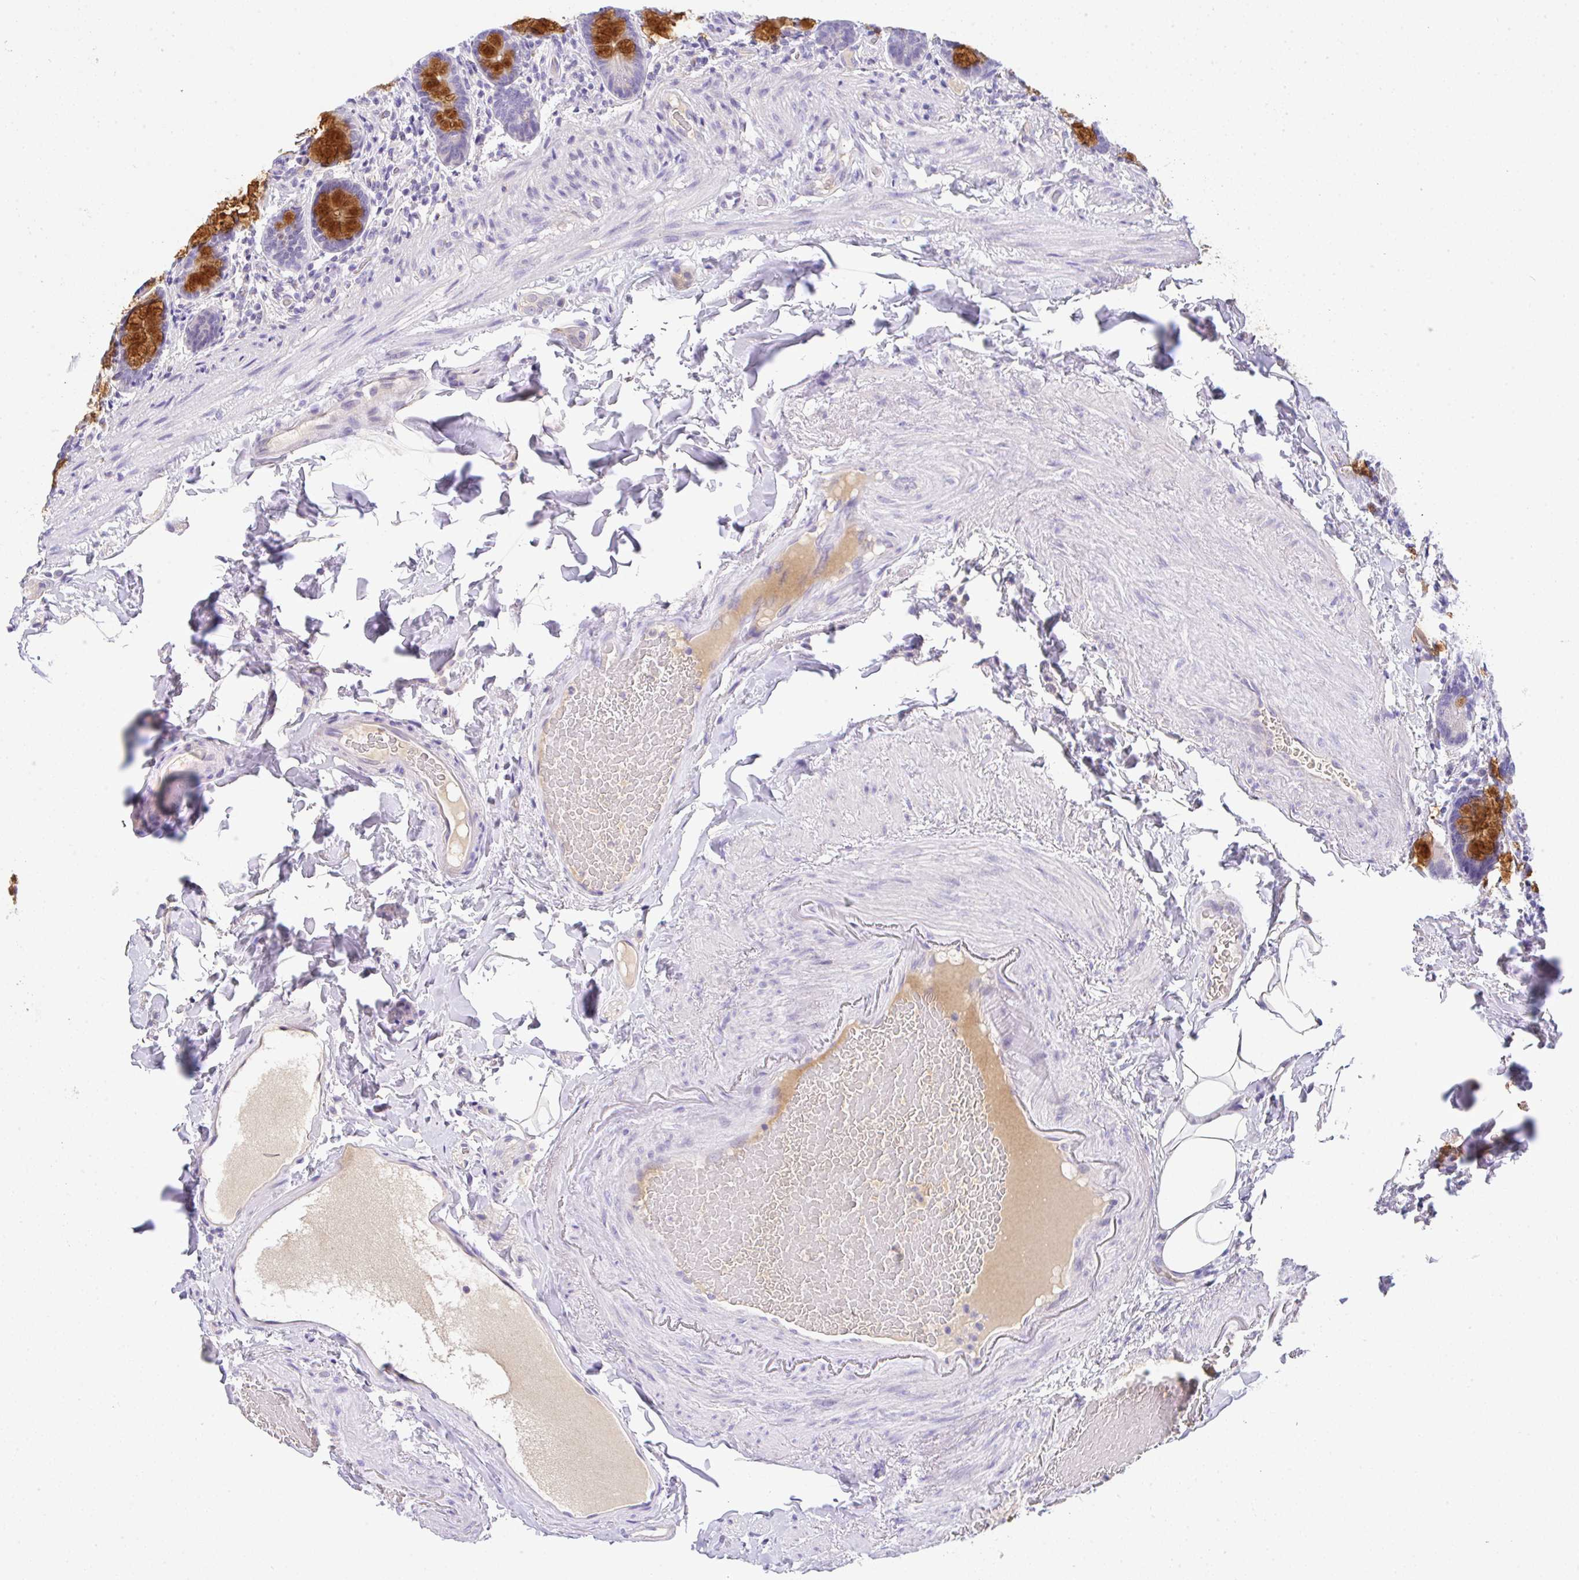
{"staining": {"intensity": "strong", "quantity": "<25%", "location": "cytoplasmic/membranous"}, "tissue": "small intestine", "cell_type": "Glandular cells", "image_type": "normal", "snomed": [{"axis": "morphology", "description": "Normal tissue, NOS"}, {"axis": "topography", "description": "Small intestine"}], "caption": "Human small intestine stained with a brown dye exhibits strong cytoplasmic/membranous positive positivity in approximately <25% of glandular cells.", "gene": "SERPINE3", "patient": {"sex": "male", "age": 70}}